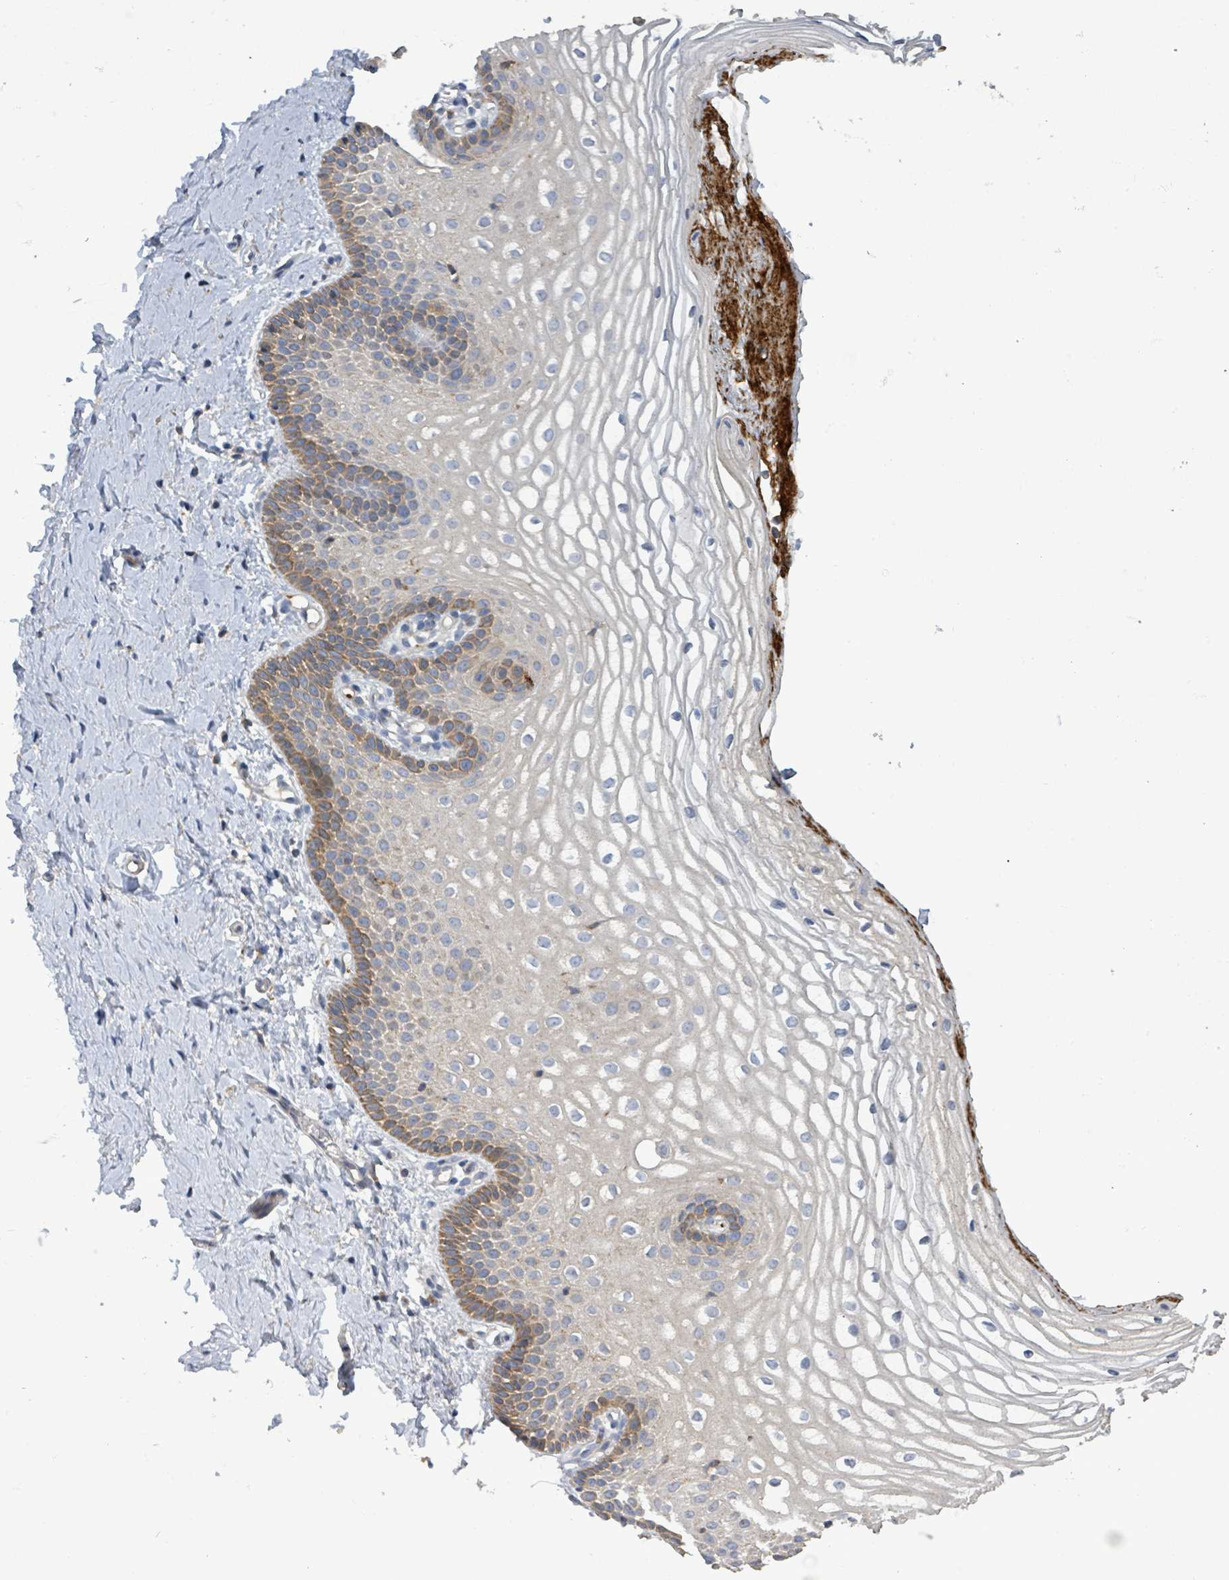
{"staining": {"intensity": "strong", "quantity": "<25%", "location": "cytoplasmic/membranous"}, "tissue": "vagina", "cell_type": "Squamous epithelial cells", "image_type": "normal", "snomed": [{"axis": "morphology", "description": "Normal tissue, NOS"}, {"axis": "topography", "description": "Vagina"}], "caption": "Protein staining of benign vagina reveals strong cytoplasmic/membranous expression in about <25% of squamous epithelial cells.", "gene": "PLAAT1", "patient": {"sex": "female", "age": 56}}